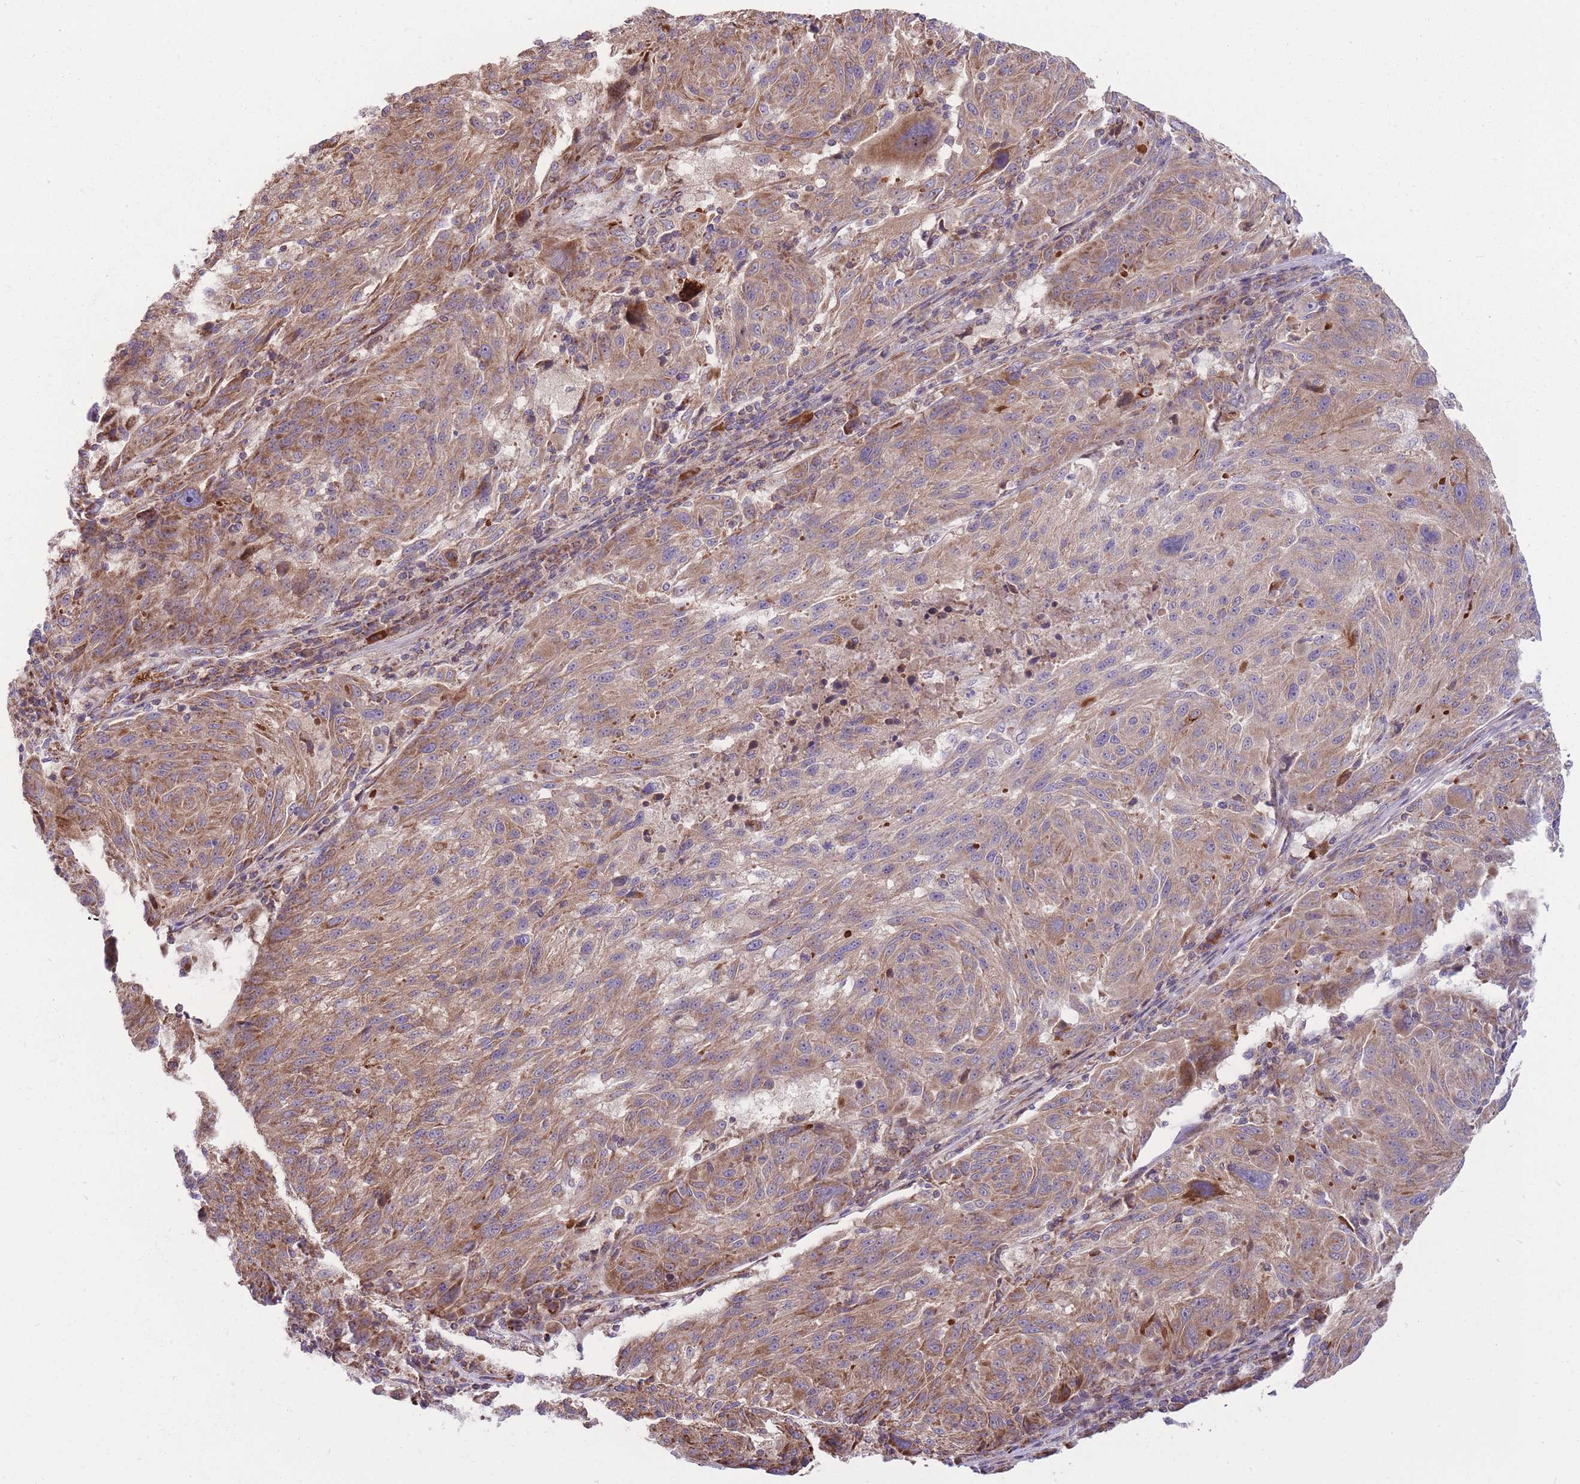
{"staining": {"intensity": "moderate", "quantity": ">75%", "location": "cytoplasmic/membranous"}, "tissue": "melanoma", "cell_type": "Tumor cells", "image_type": "cancer", "snomed": [{"axis": "morphology", "description": "Malignant melanoma, NOS"}, {"axis": "topography", "description": "Skin"}], "caption": "Protein staining shows moderate cytoplasmic/membranous expression in approximately >75% of tumor cells in melanoma. Immunohistochemistry stains the protein of interest in brown and the nuclei are stained blue.", "gene": "ANKRD10", "patient": {"sex": "male", "age": 53}}